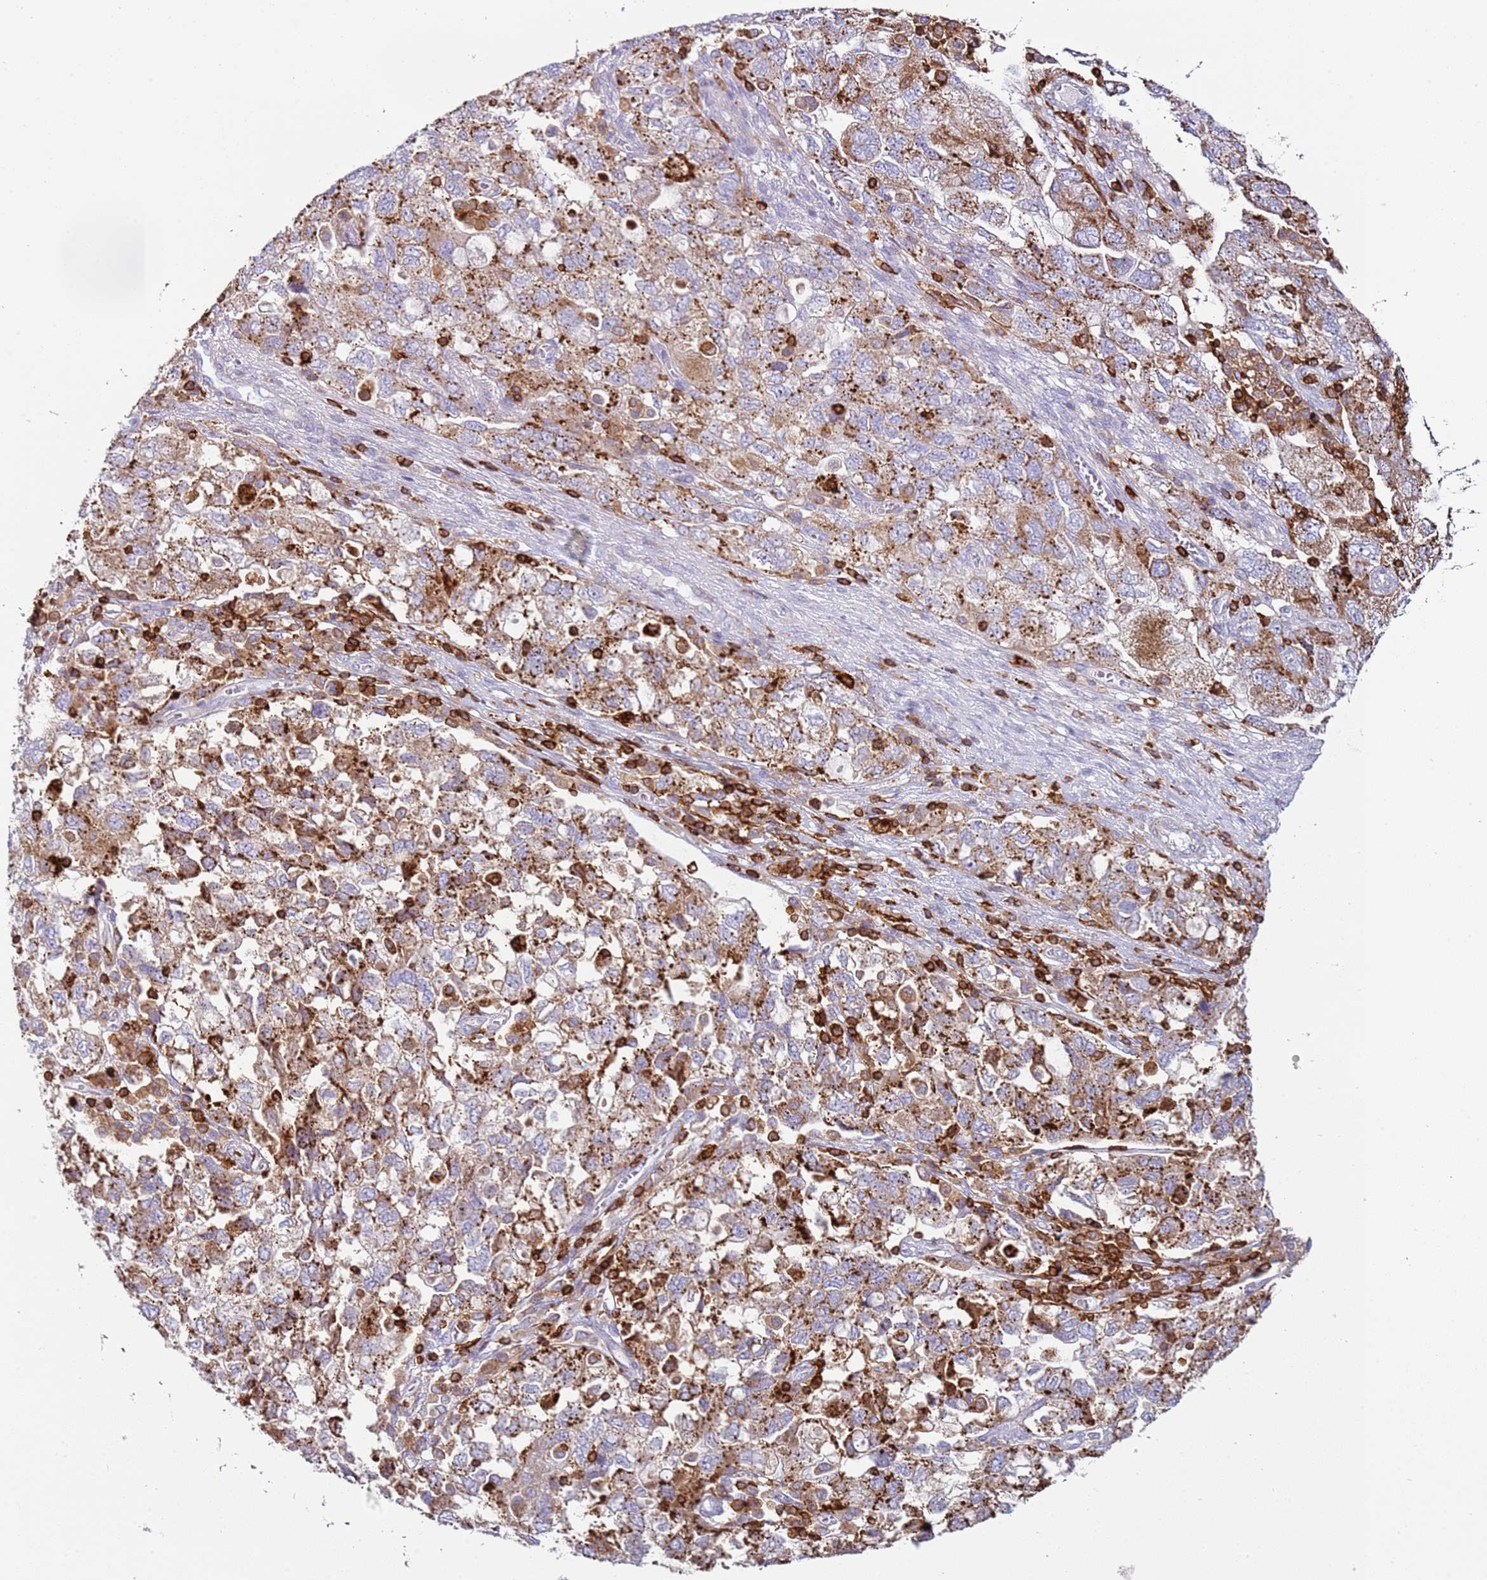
{"staining": {"intensity": "strong", "quantity": "25%-75%", "location": "cytoplasmic/membranous"}, "tissue": "ovarian cancer", "cell_type": "Tumor cells", "image_type": "cancer", "snomed": [{"axis": "morphology", "description": "Carcinoma, NOS"}, {"axis": "morphology", "description": "Cystadenocarcinoma, serous, NOS"}, {"axis": "topography", "description": "Ovary"}], "caption": "The photomicrograph demonstrates staining of serous cystadenocarcinoma (ovarian), revealing strong cytoplasmic/membranous protein staining (brown color) within tumor cells.", "gene": "TTPAL", "patient": {"sex": "female", "age": 69}}